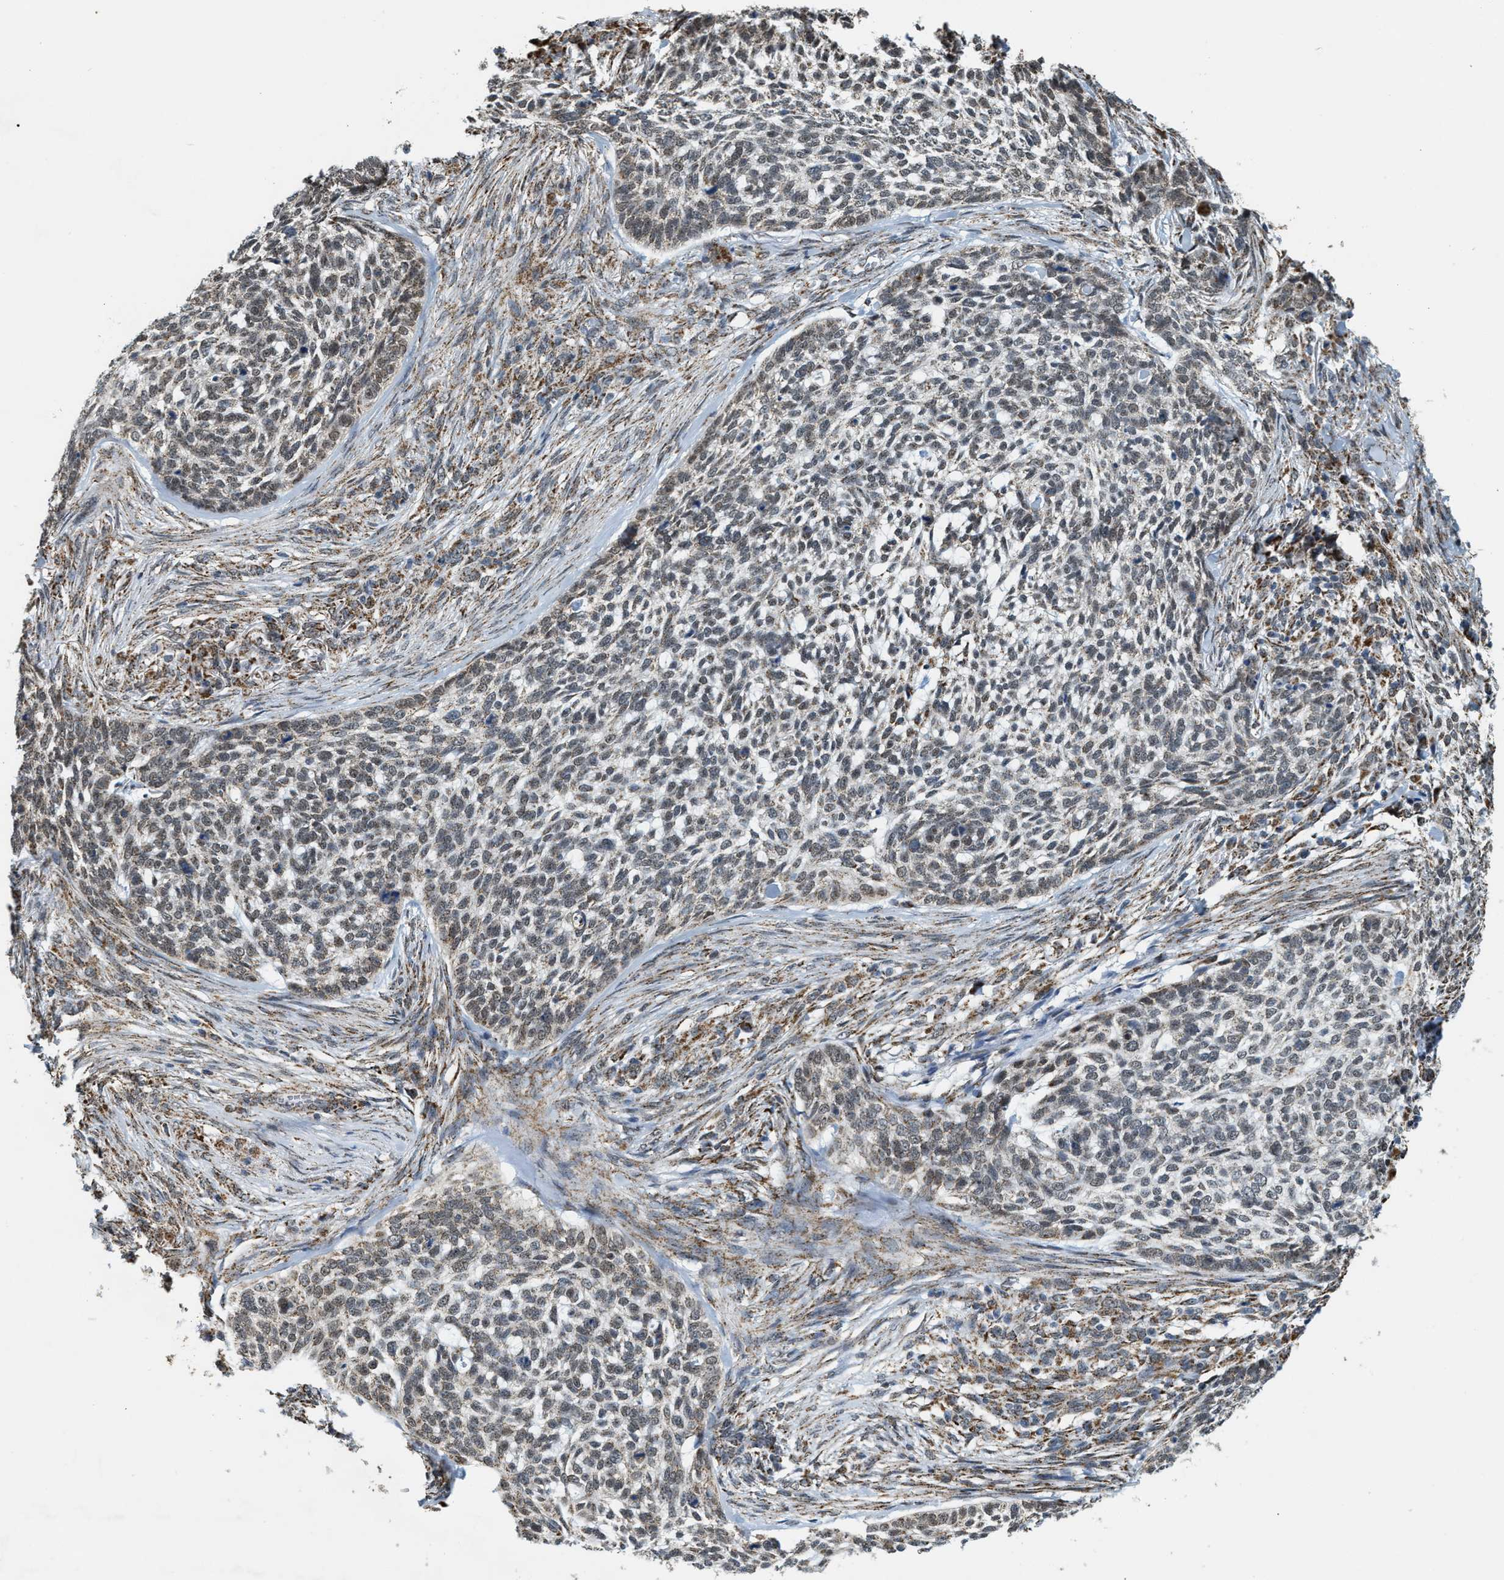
{"staining": {"intensity": "weak", "quantity": "<25%", "location": "nuclear"}, "tissue": "skin cancer", "cell_type": "Tumor cells", "image_type": "cancer", "snomed": [{"axis": "morphology", "description": "Basal cell carcinoma"}, {"axis": "topography", "description": "Skin"}], "caption": "There is no significant expression in tumor cells of skin basal cell carcinoma.", "gene": "HIBADH", "patient": {"sex": "female", "age": 64}}